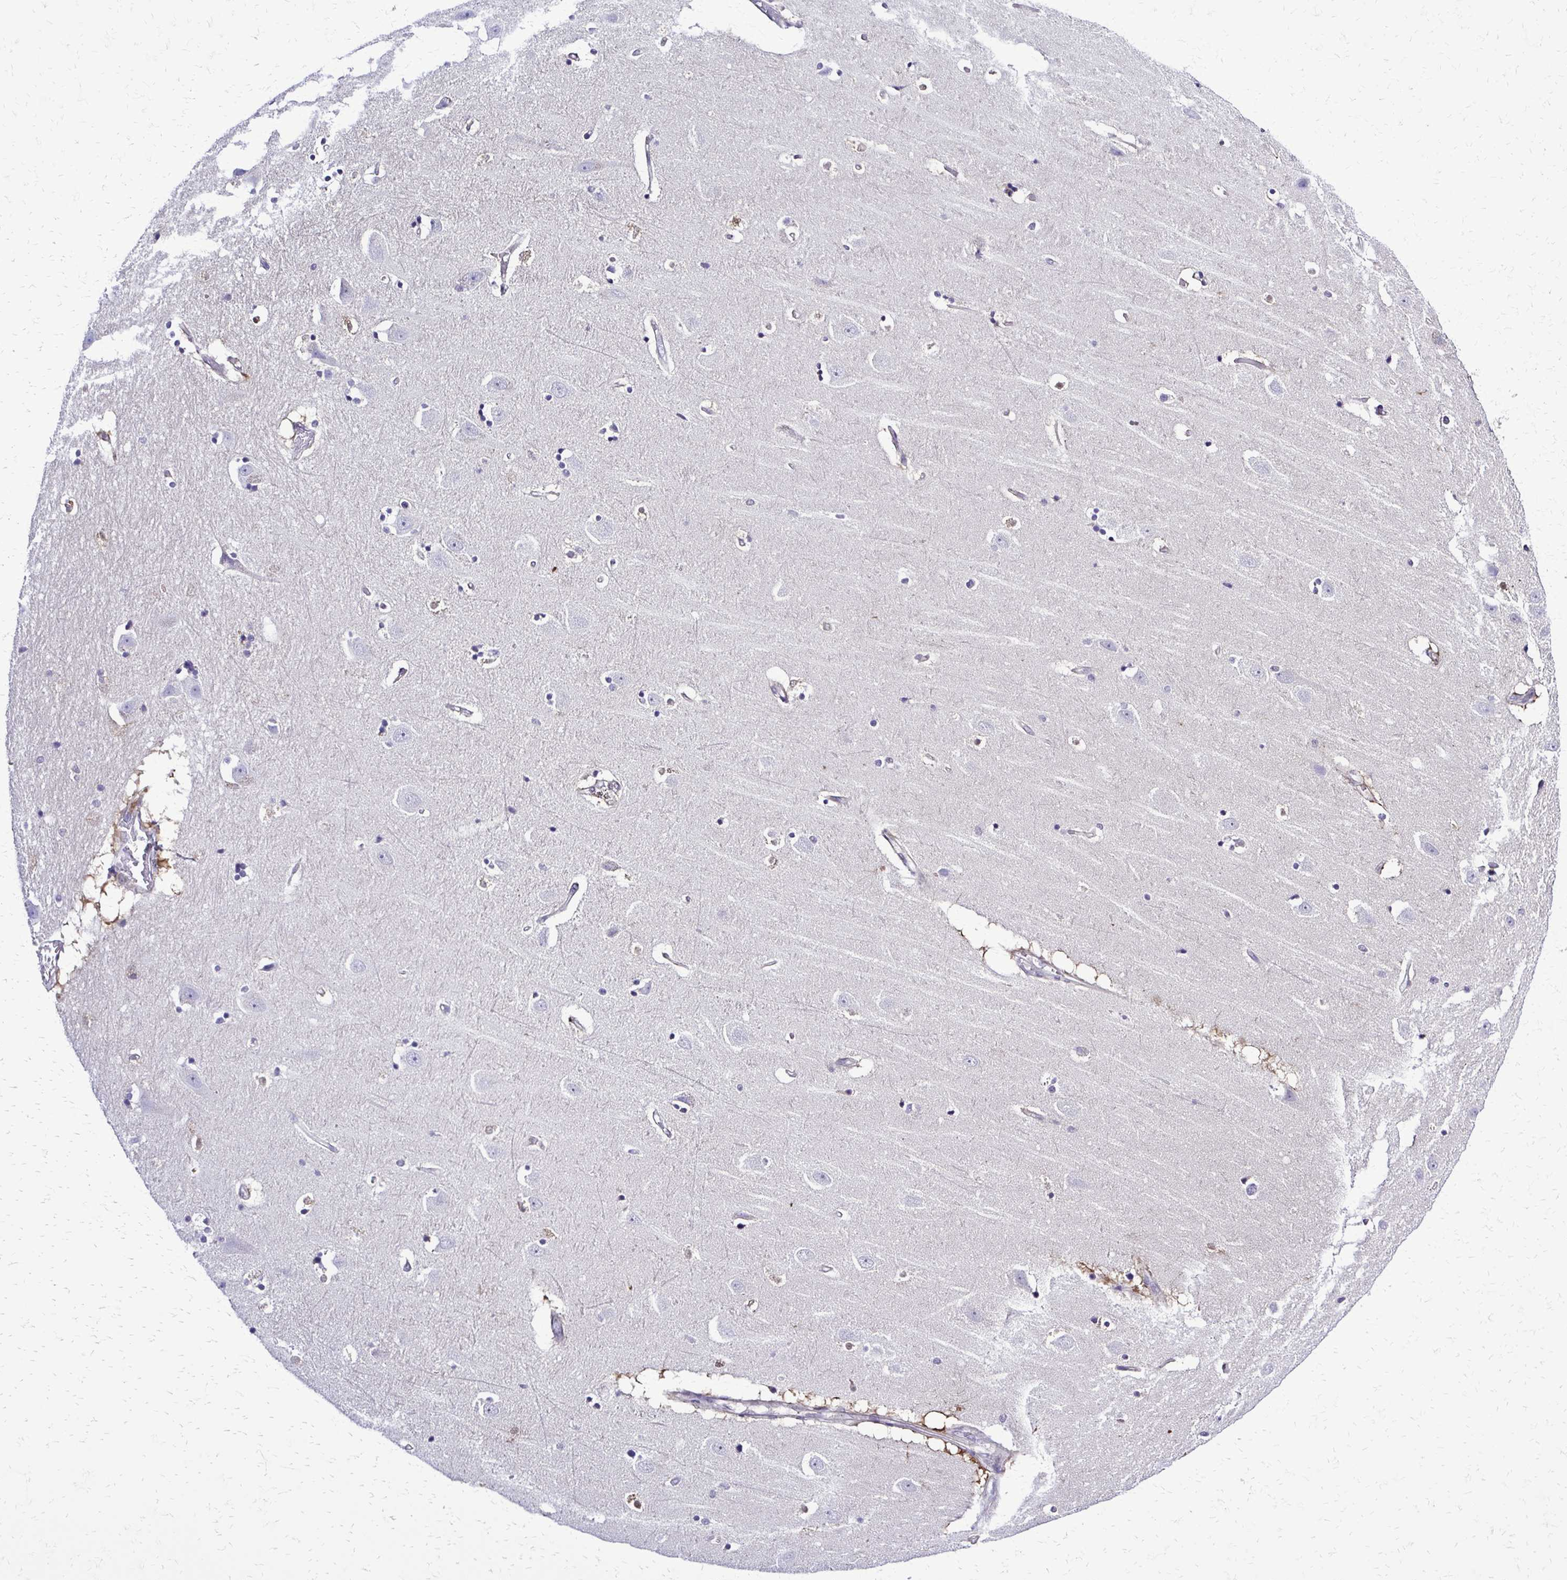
{"staining": {"intensity": "moderate", "quantity": "<25%", "location": "cytoplasmic/membranous"}, "tissue": "hippocampus", "cell_type": "Glial cells", "image_type": "normal", "snomed": [{"axis": "morphology", "description": "Normal tissue, NOS"}, {"axis": "topography", "description": "Hippocampus"}], "caption": "The micrograph reveals staining of normal hippocampus, revealing moderate cytoplasmic/membranous protein expression (brown color) within glial cells. The staining is performed using DAB (3,3'-diaminobenzidine) brown chromogen to label protein expression. The nuclei are counter-stained blue using hematoxylin.", "gene": "RASL11B", "patient": {"sex": "male", "age": 63}}